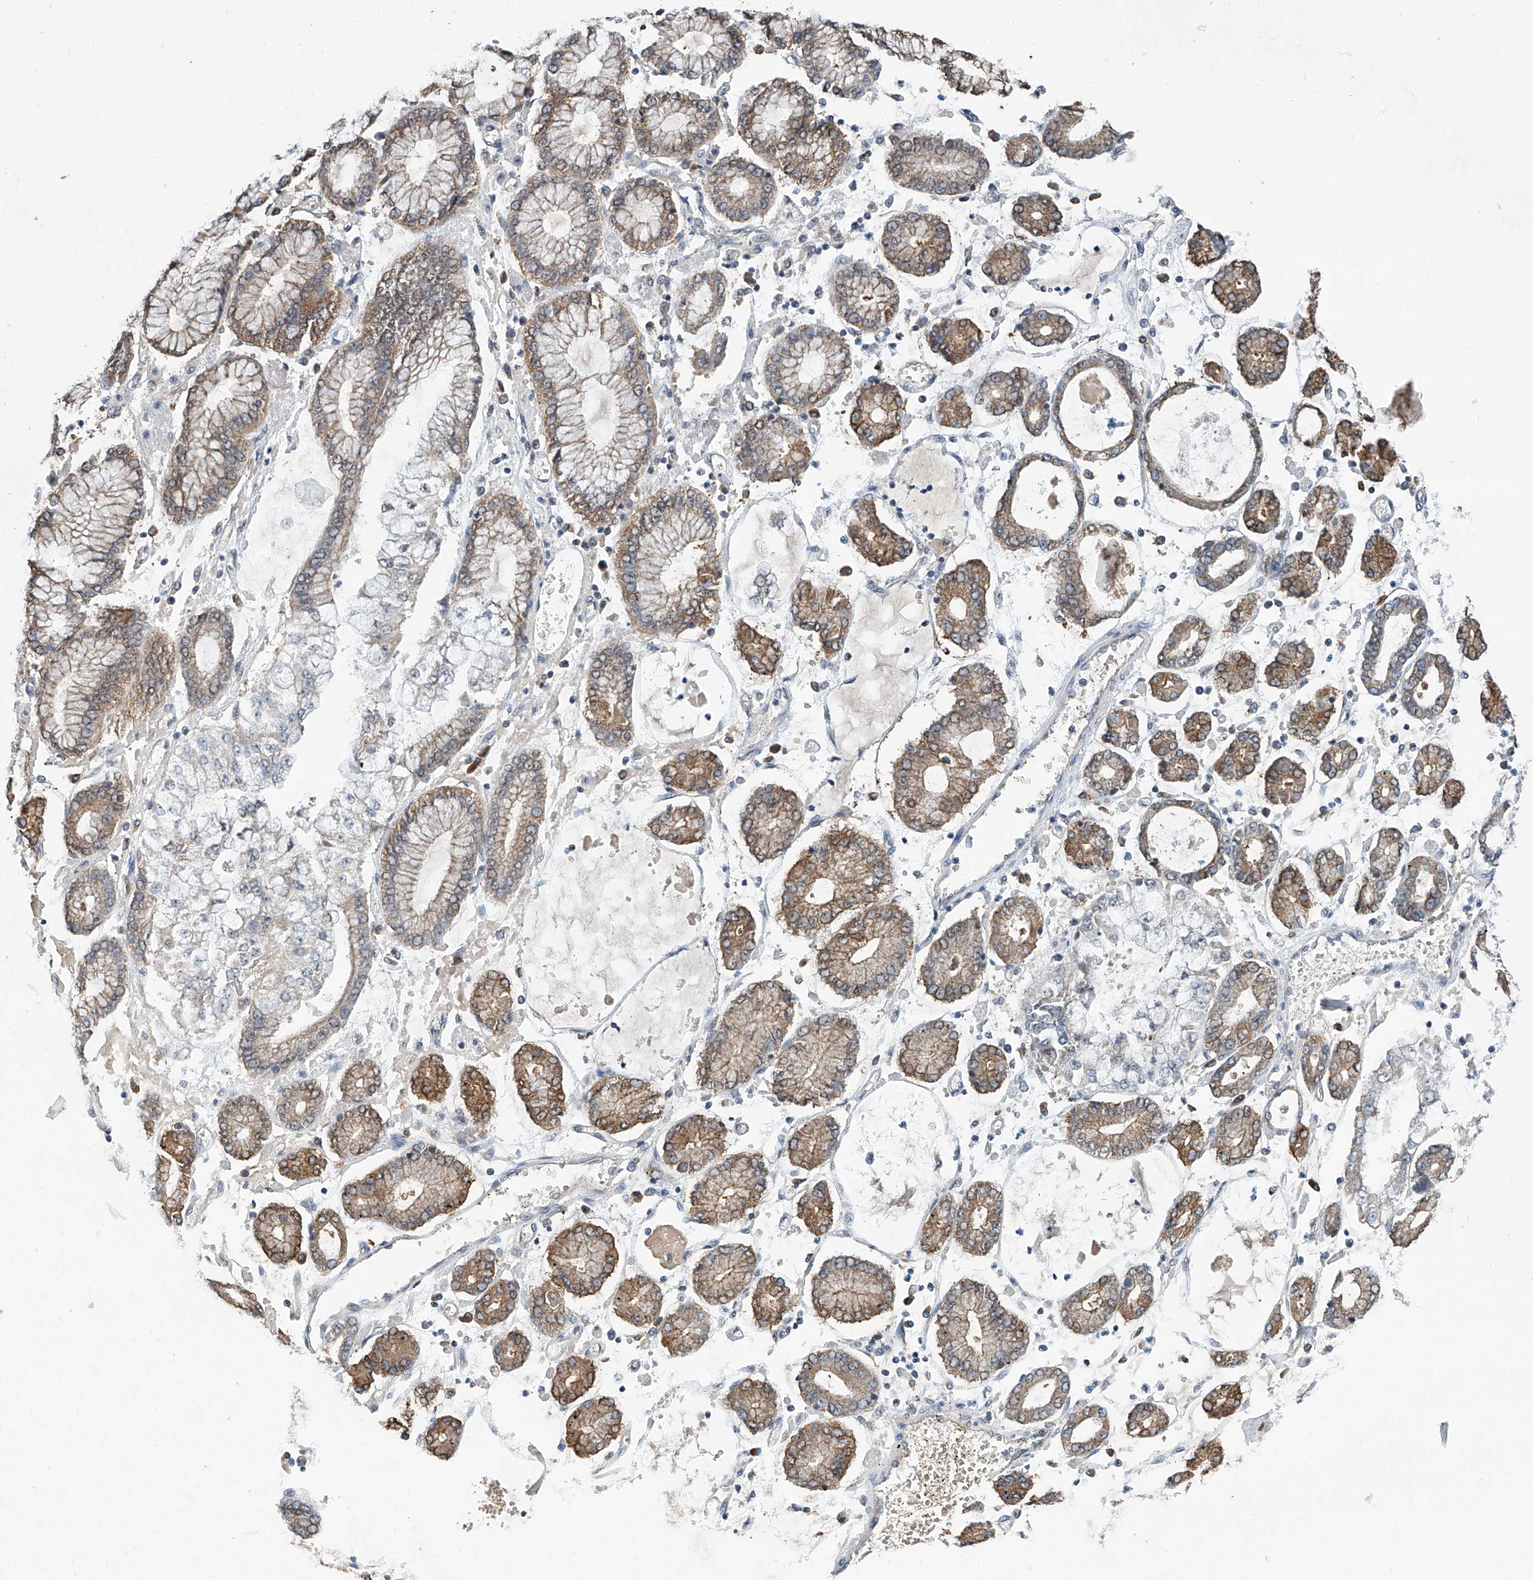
{"staining": {"intensity": "moderate", "quantity": "25%-75%", "location": "cytoplasmic/membranous"}, "tissue": "stomach cancer", "cell_type": "Tumor cells", "image_type": "cancer", "snomed": [{"axis": "morphology", "description": "Adenocarcinoma, NOS"}, {"axis": "topography", "description": "Stomach"}], "caption": "Adenocarcinoma (stomach) stained with IHC exhibits moderate cytoplasmic/membranous positivity in about 25%-75% of tumor cells. (DAB (3,3'-diaminobenzidine) = brown stain, brightfield microscopy at high magnification).", "gene": "CLK1", "patient": {"sex": "male", "age": 76}}